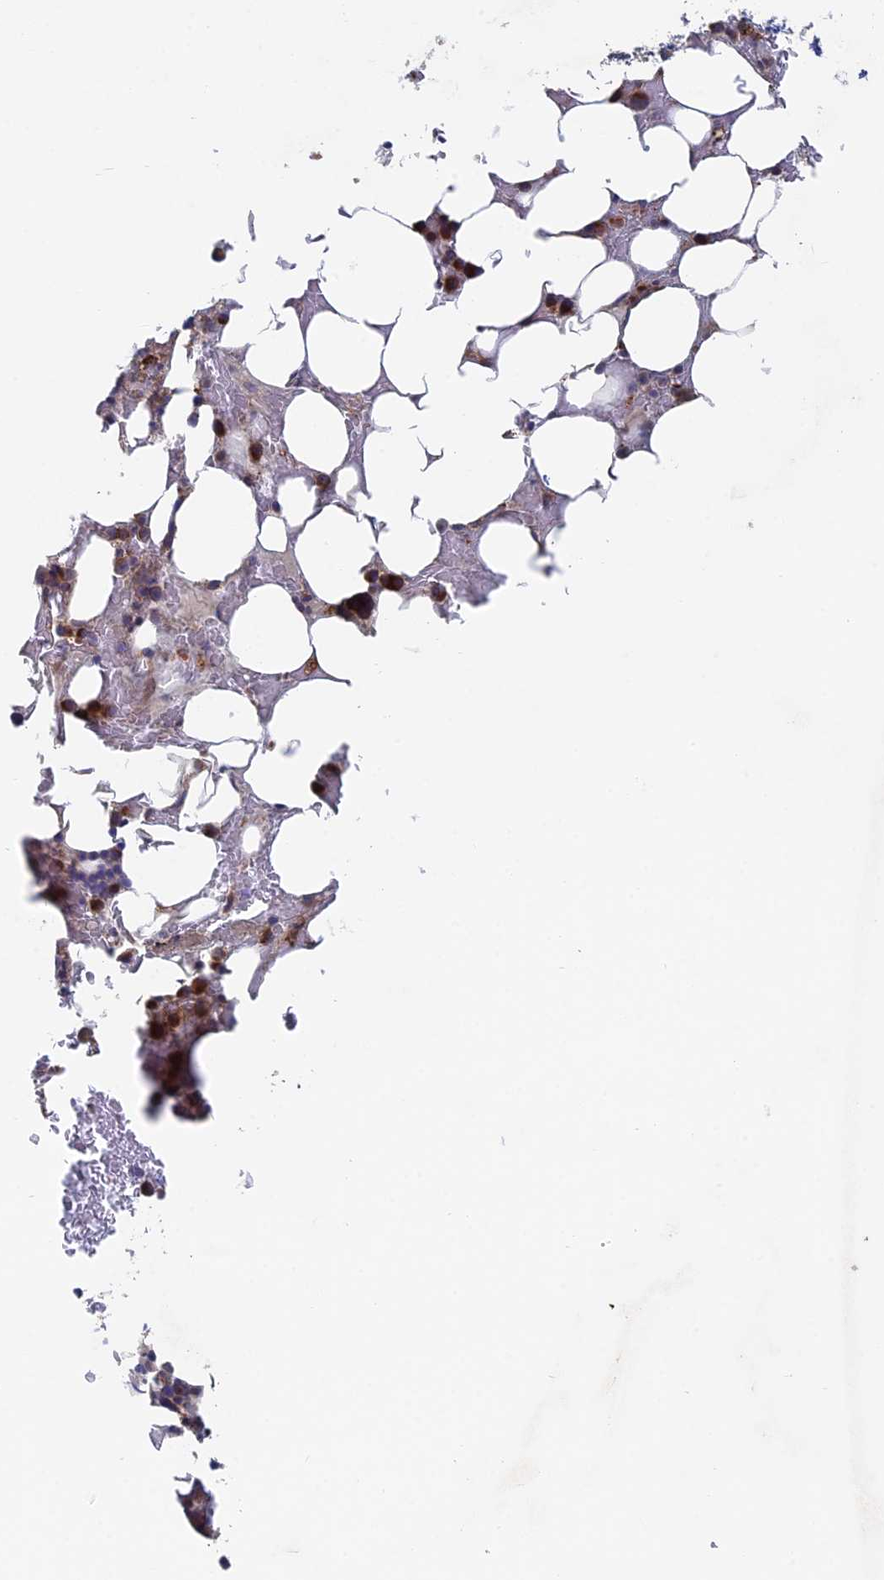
{"staining": {"intensity": "strong", "quantity": "<25%", "location": "cytoplasmic/membranous"}, "tissue": "bone marrow", "cell_type": "Hematopoietic cells", "image_type": "normal", "snomed": [{"axis": "morphology", "description": "Normal tissue, NOS"}, {"axis": "topography", "description": "Bone marrow"}], "caption": "Unremarkable bone marrow reveals strong cytoplasmic/membranous staining in approximately <25% of hematopoietic cells, visualized by immunohistochemistry. (brown staining indicates protein expression, while blue staining denotes nuclei).", "gene": "TBC1D30", "patient": {"sex": "male", "age": 78}}